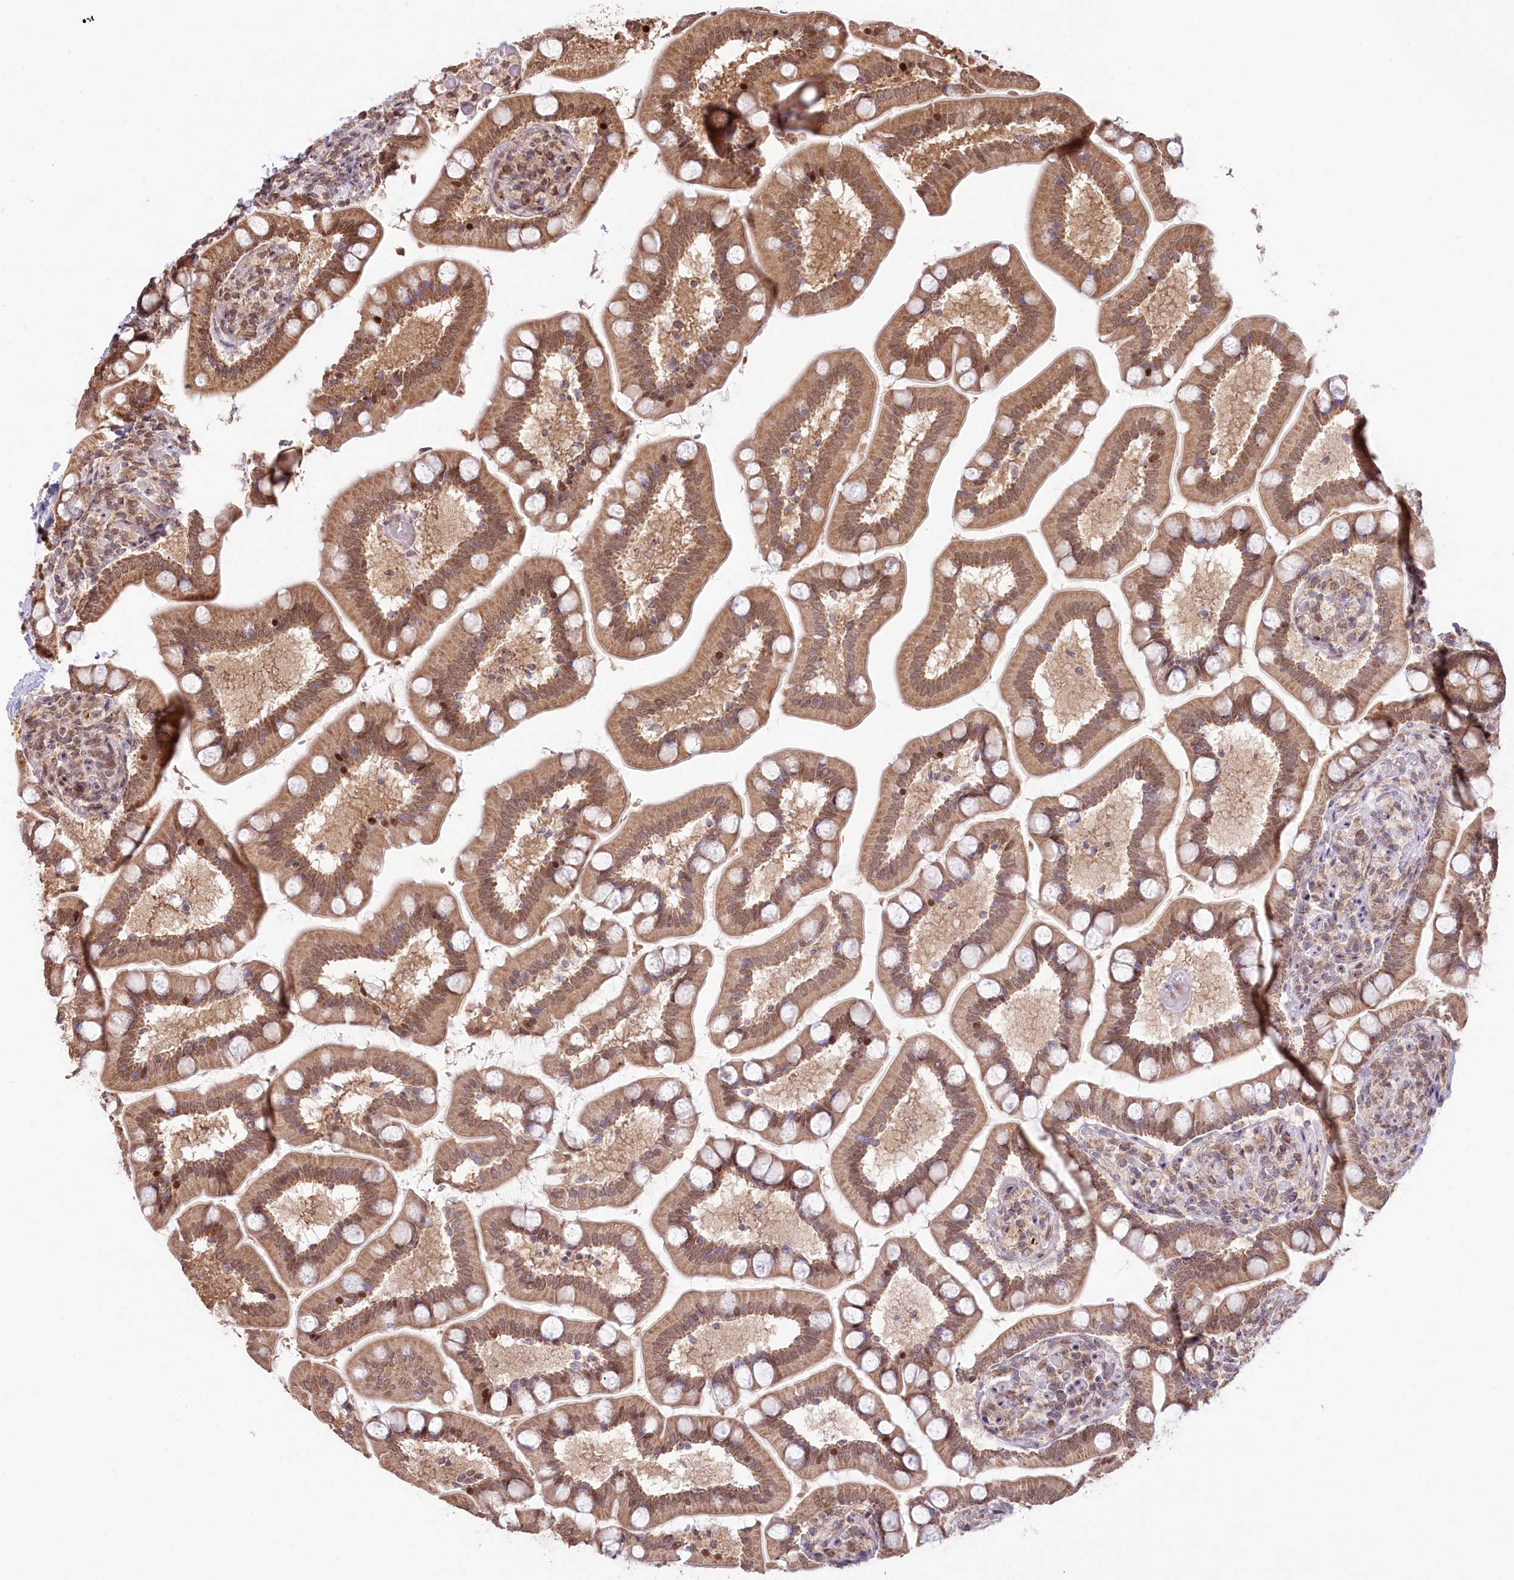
{"staining": {"intensity": "moderate", "quantity": ">75%", "location": "cytoplasmic/membranous,nuclear"}, "tissue": "small intestine", "cell_type": "Glandular cells", "image_type": "normal", "snomed": [{"axis": "morphology", "description": "Normal tissue, NOS"}, {"axis": "topography", "description": "Small intestine"}], "caption": "An immunohistochemistry (IHC) image of benign tissue is shown. Protein staining in brown shows moderate cytoplasmic/membranous,nuclear positivity in small intestine within glandular cells.", "gene": "PYURF", "patient": {"sex": "female", "age": 64}}